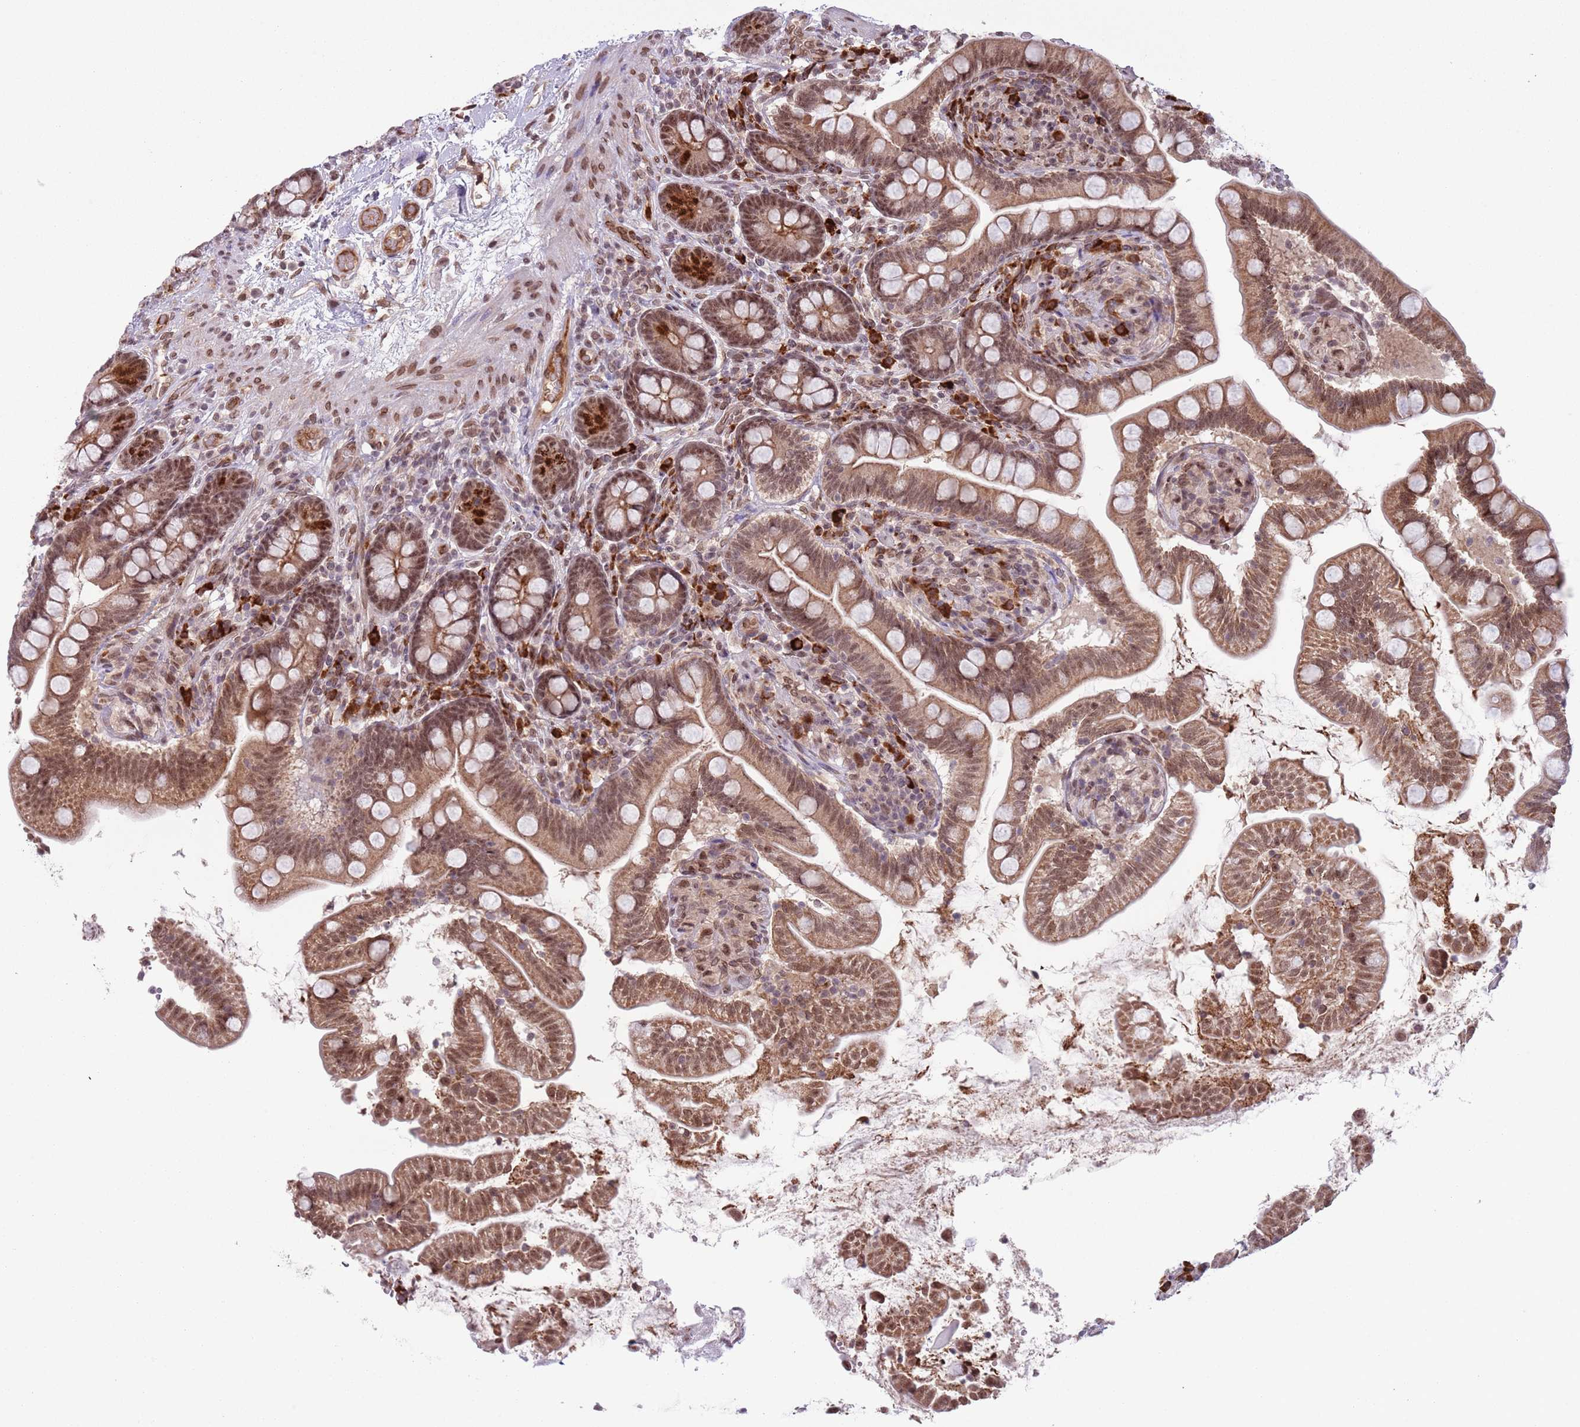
{"staining": {"intensity": "moderate", "quantity": ">75%", "location": "cytoplasmic/membranous,nuclear"}, "tissue": "small intestine", "cell_type": "Glandular cells", "image_type": "normal", "snomed": [{"axis": "morphology", "description": "Normal tissue, NOS"}, {"axis": "topography", "description": "Small intestine"}], "caption": "Glandular cells demonstrate moderate cytoplasmic/membranous,nuclear positivity in about >75% of cells in unremarkable small intestine. (DAB = brown stain, brightfield microscopy at high magnification).", "gene": "SIPA1L3", "patient": {"sex": "female", "age": 64}}